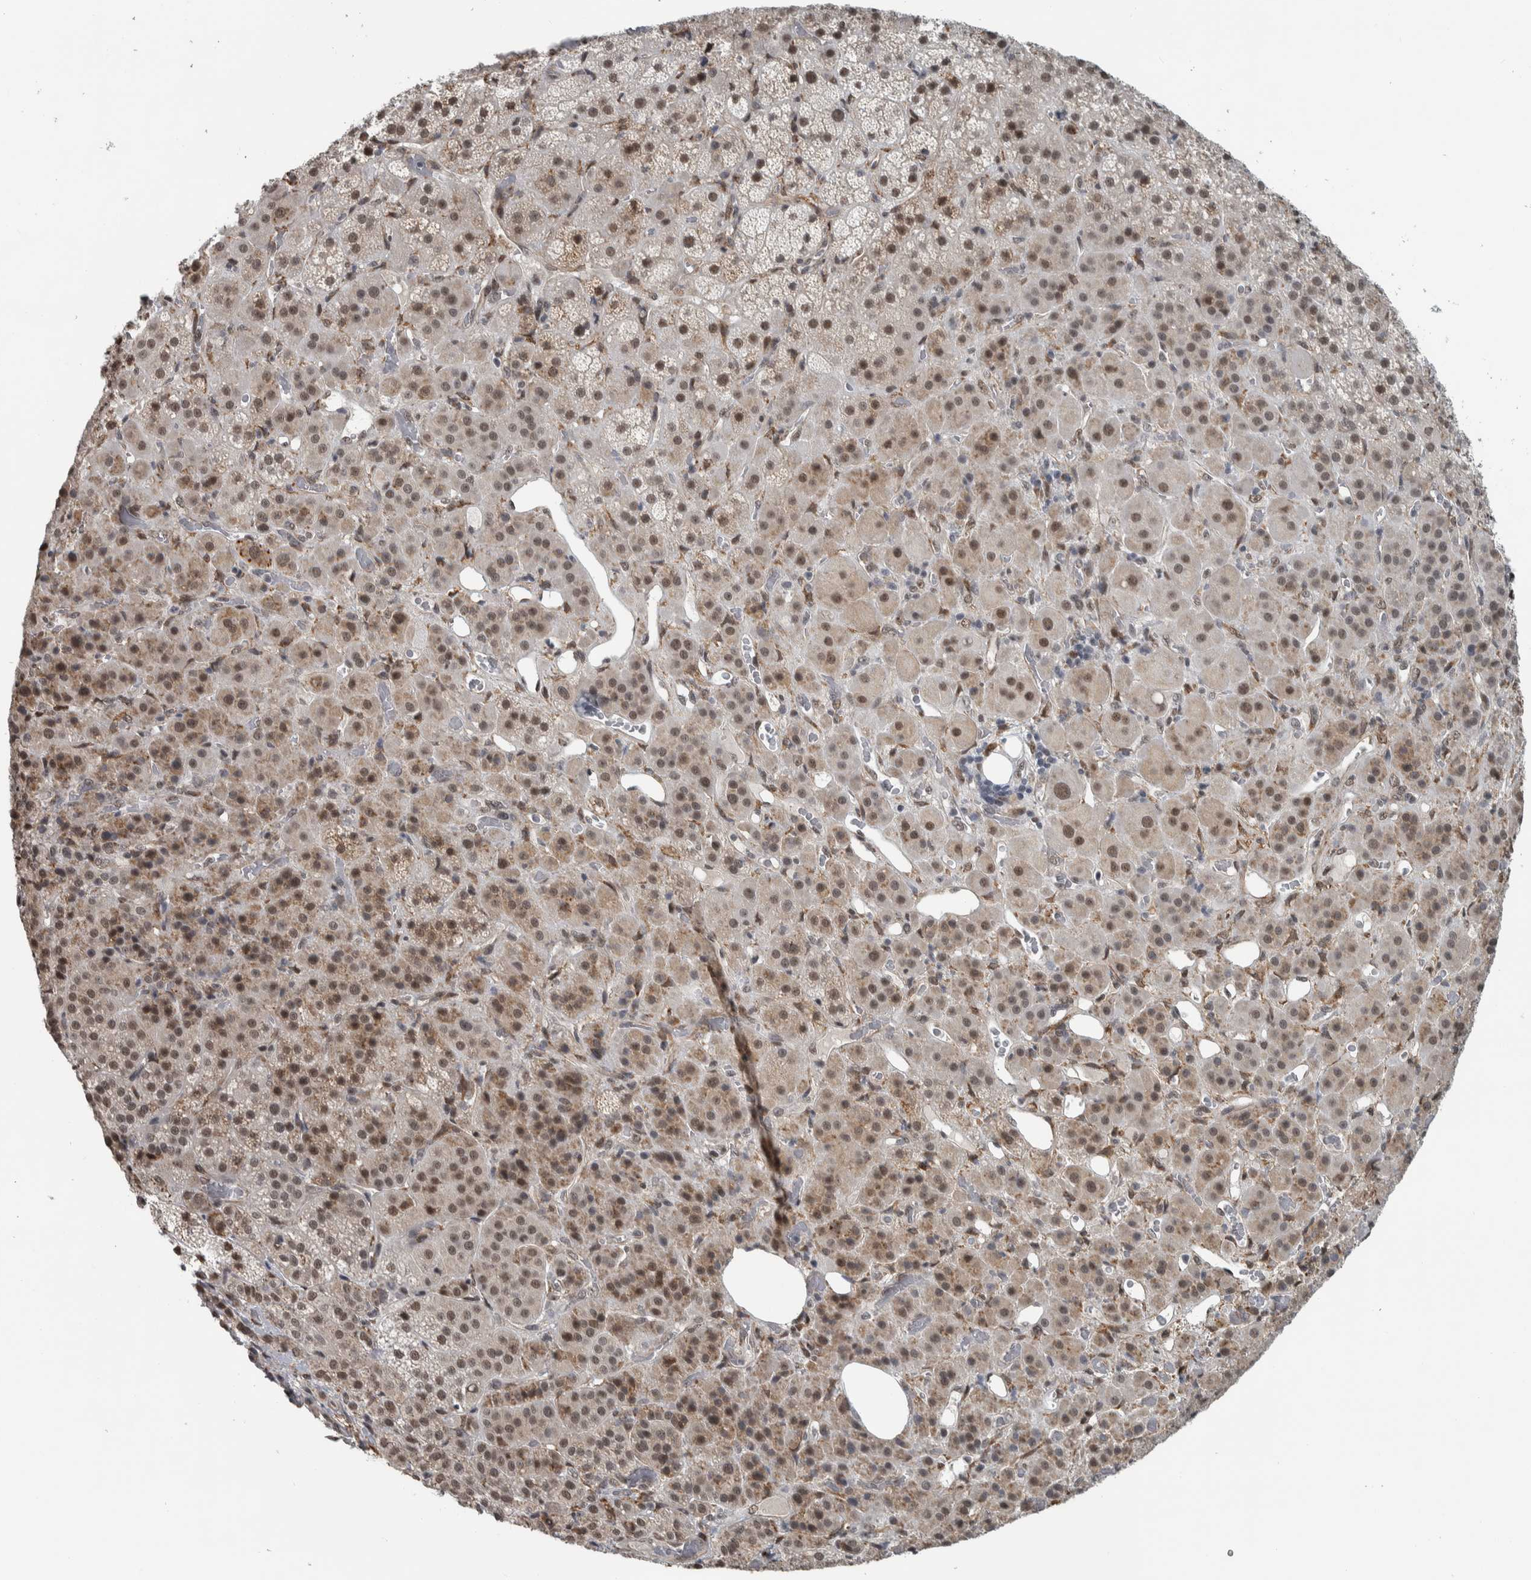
{"staining": {"intensity": "strong", "quantity": ">75%", "location": "nuclear"}, "tissue": "adrenal gland", "cell_type": "Glandular cells", "image_type": "normal", "snomed": [{"axis": "morphology", "description": "Normal tissue, NOS"}, {"axis": "topography", "description": "Adrenal gland"}], "caption": "A micrograph of adrenal gland stained for a protein exhibits strong nuclear brown staining in glandular cells.", "gene": "DDX42", "patient": {"sex": "male", "age": 57}}